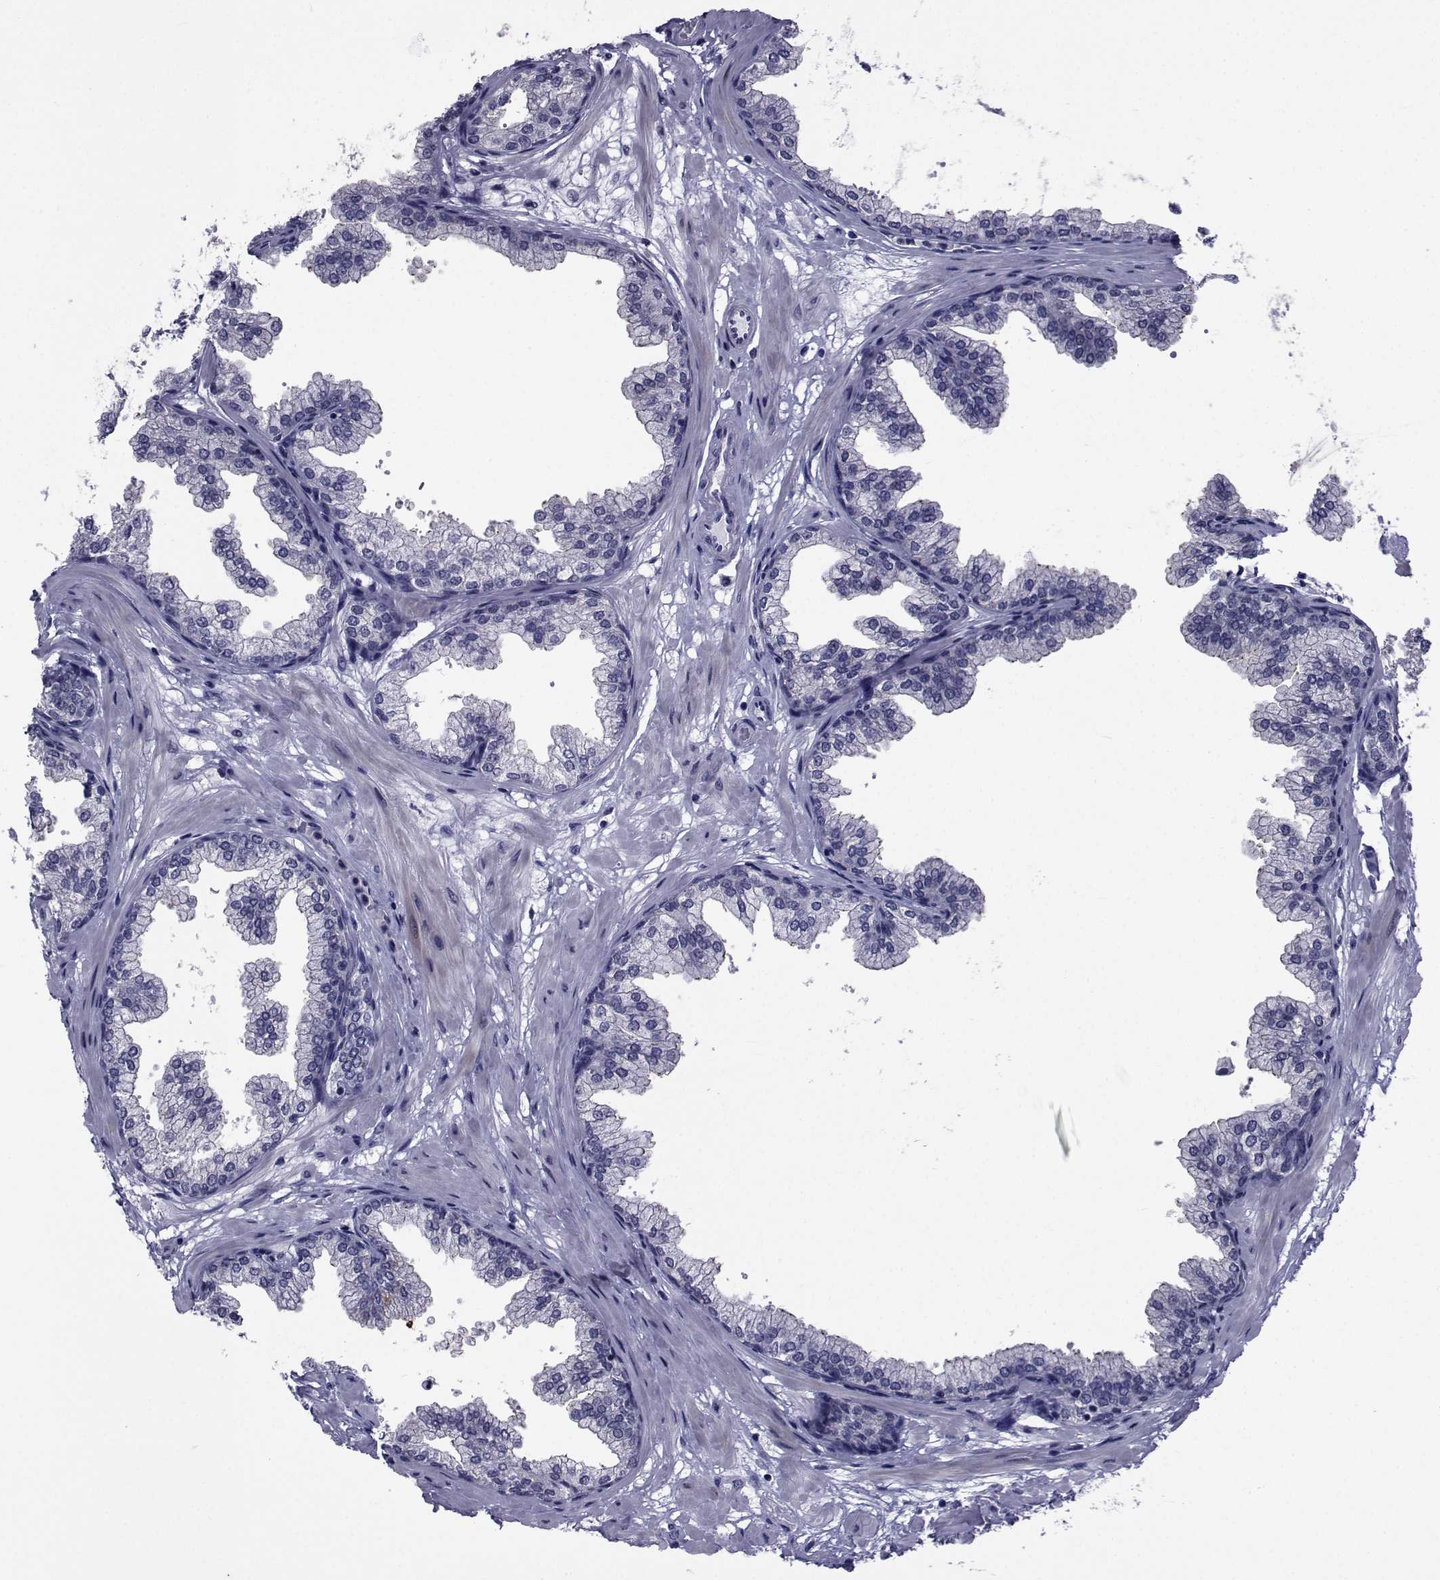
{"staining": {"intensity": "negative", "quantity": "none", "location": "none"}, "tissue": "prostate", "cell_type": "Glandular cells", "image_type": "normal", "snomed": [{"axis": "morphology", "description": "Normal tissue, NOS"}, {"axis": "topography", "description": "Prostate"}], "caption": "A micrograph of human prostate is negative for staining in glandular cells. Brightfield microscopy of immunohistochemistry stained with DAB (3,3'-diaminobenzidine) (brown) and hematoxylin (blue), captured at high magnification.", "gene": "SEMA5B", "patient": {"sex": "male", "age": 37}}